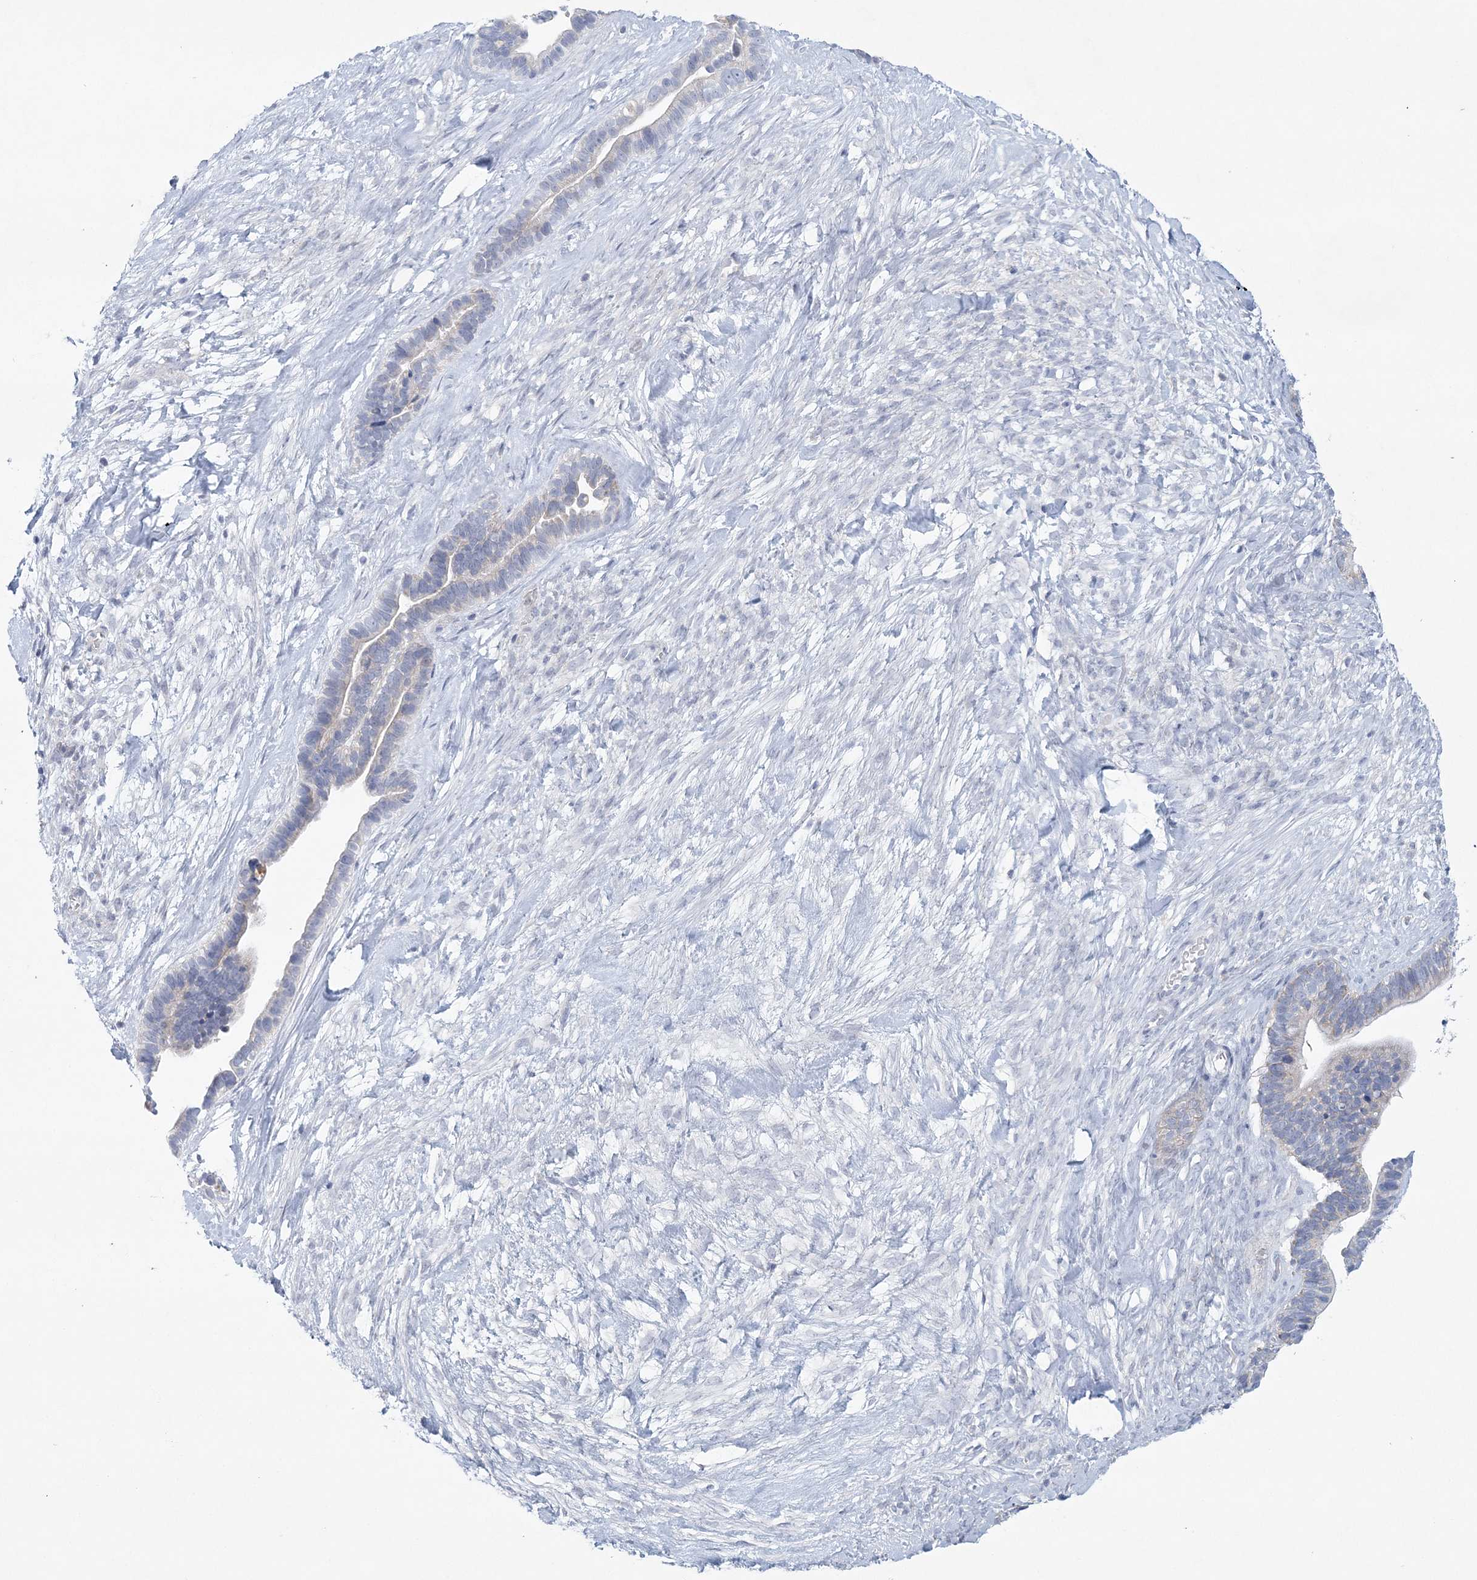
{"staining": {"intensity": "negative", "quantity": "none", "location": "none"}, "tissue": "ovarian cancer", "cell_type": "Tumor cells", "image_type": "cancer", "snomed": [{"axis": "morphology", "description": "Cystadenocarcinoma, serous, NOS"}, {"axis": "topography", "description": "Ovary"}], "caption": "Ovarian cancer (serous cystadenocarcinoma) stained for a protein using IHC shows no expression tumor cells.", "gene": "NIPAL1", "patient": {"sex": "female", "age": 56}}